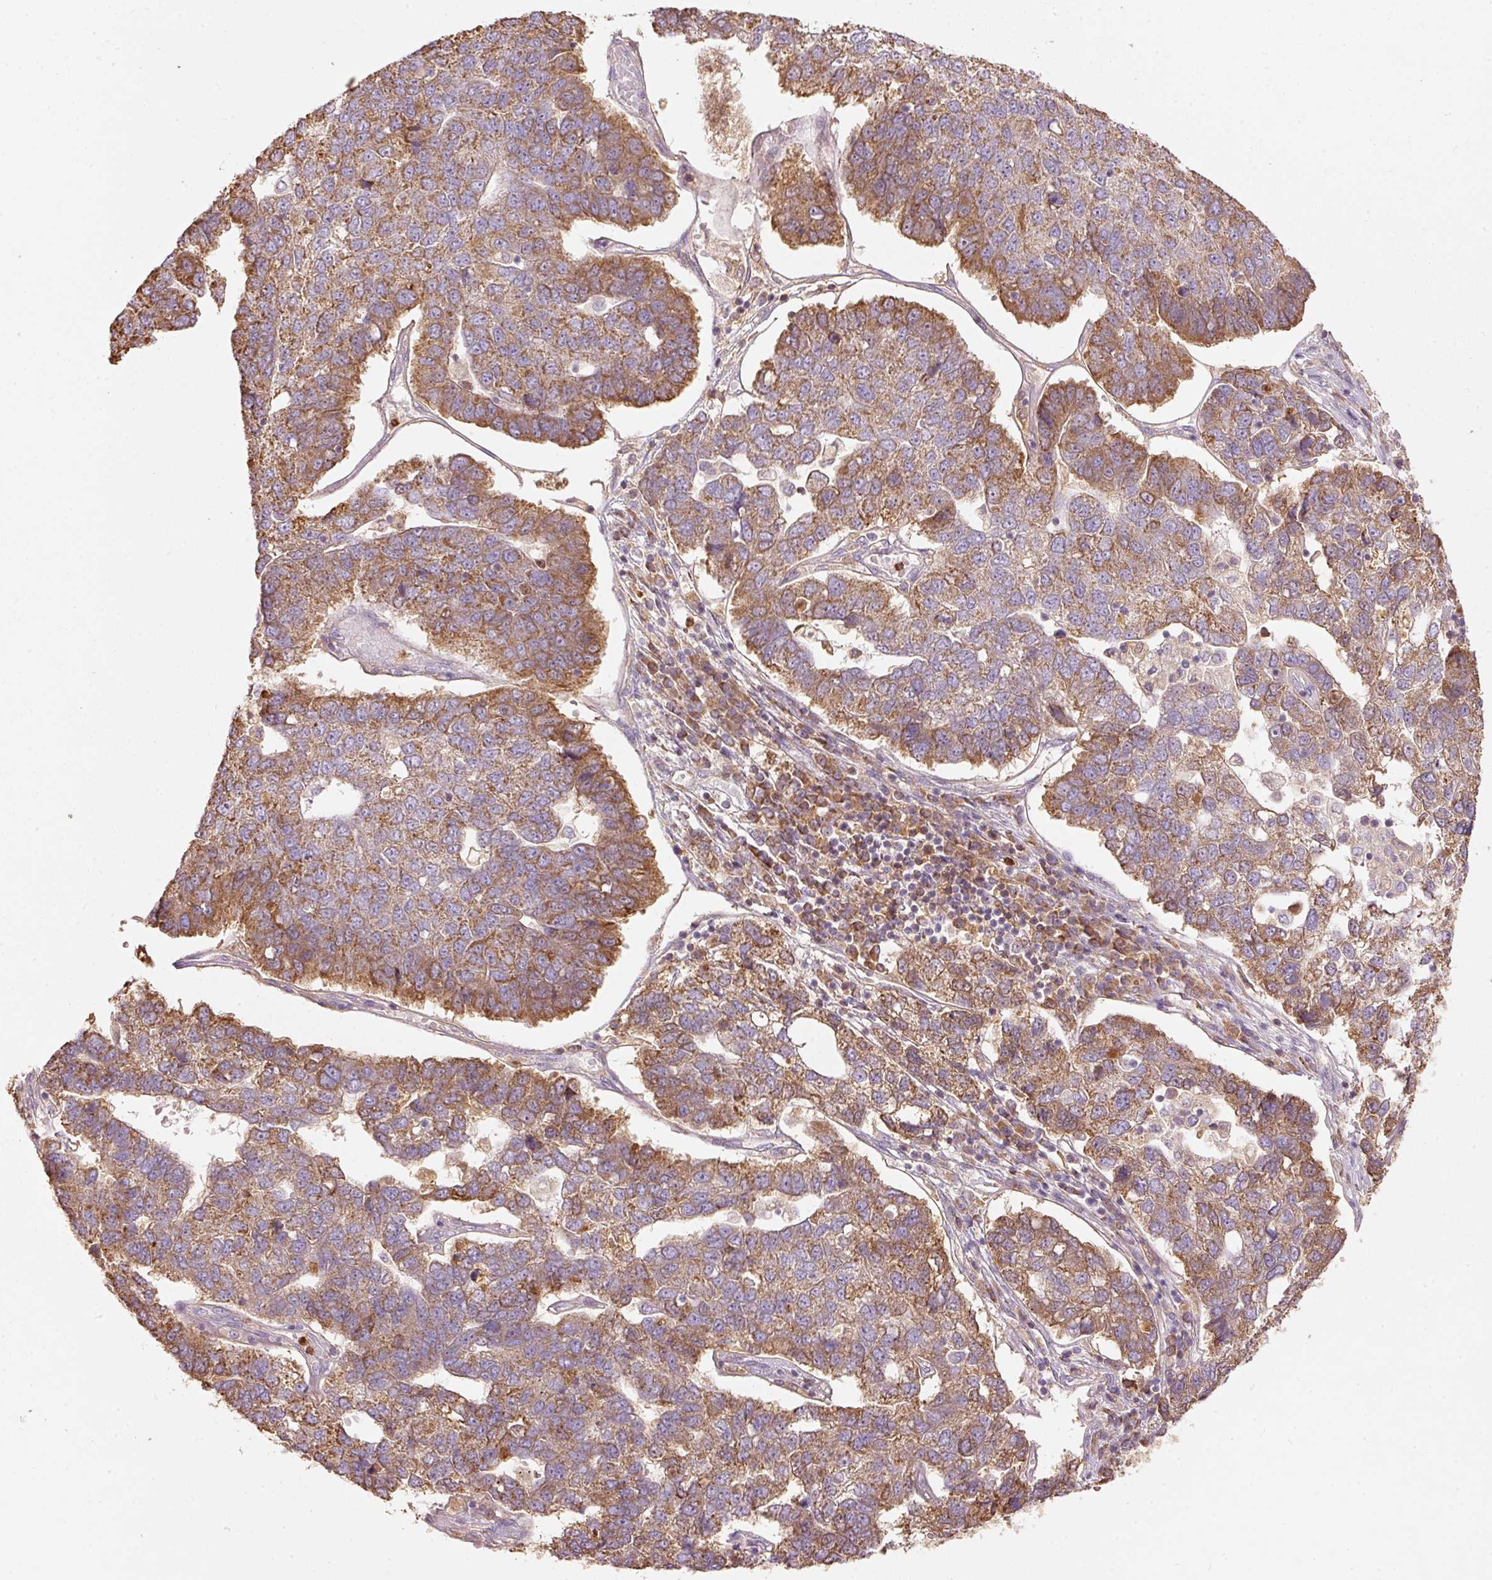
{"staining": {"intensity": "moderate", "quantity": ">75%", "location": "cytoplasmic/membranous"}, "tissue": "pancreatic cancer", "cell_type": "Tumor cells", "image_type": "cancer", "snomed": [{"axis": "morphology", "description": "Adenocarcinoma, NOS"}, {"axis": "topography", "description": "Pancreas"}], "caption": "There is medium levels of moderate cytoplasmic/membranous expression in tumor cells of adenocarcinoma (pancreatic), as demonstrated by immunohistochemical staining (brown color).", "gene": "PSENEN", "patient": {"sex": "female", "age": 61}}